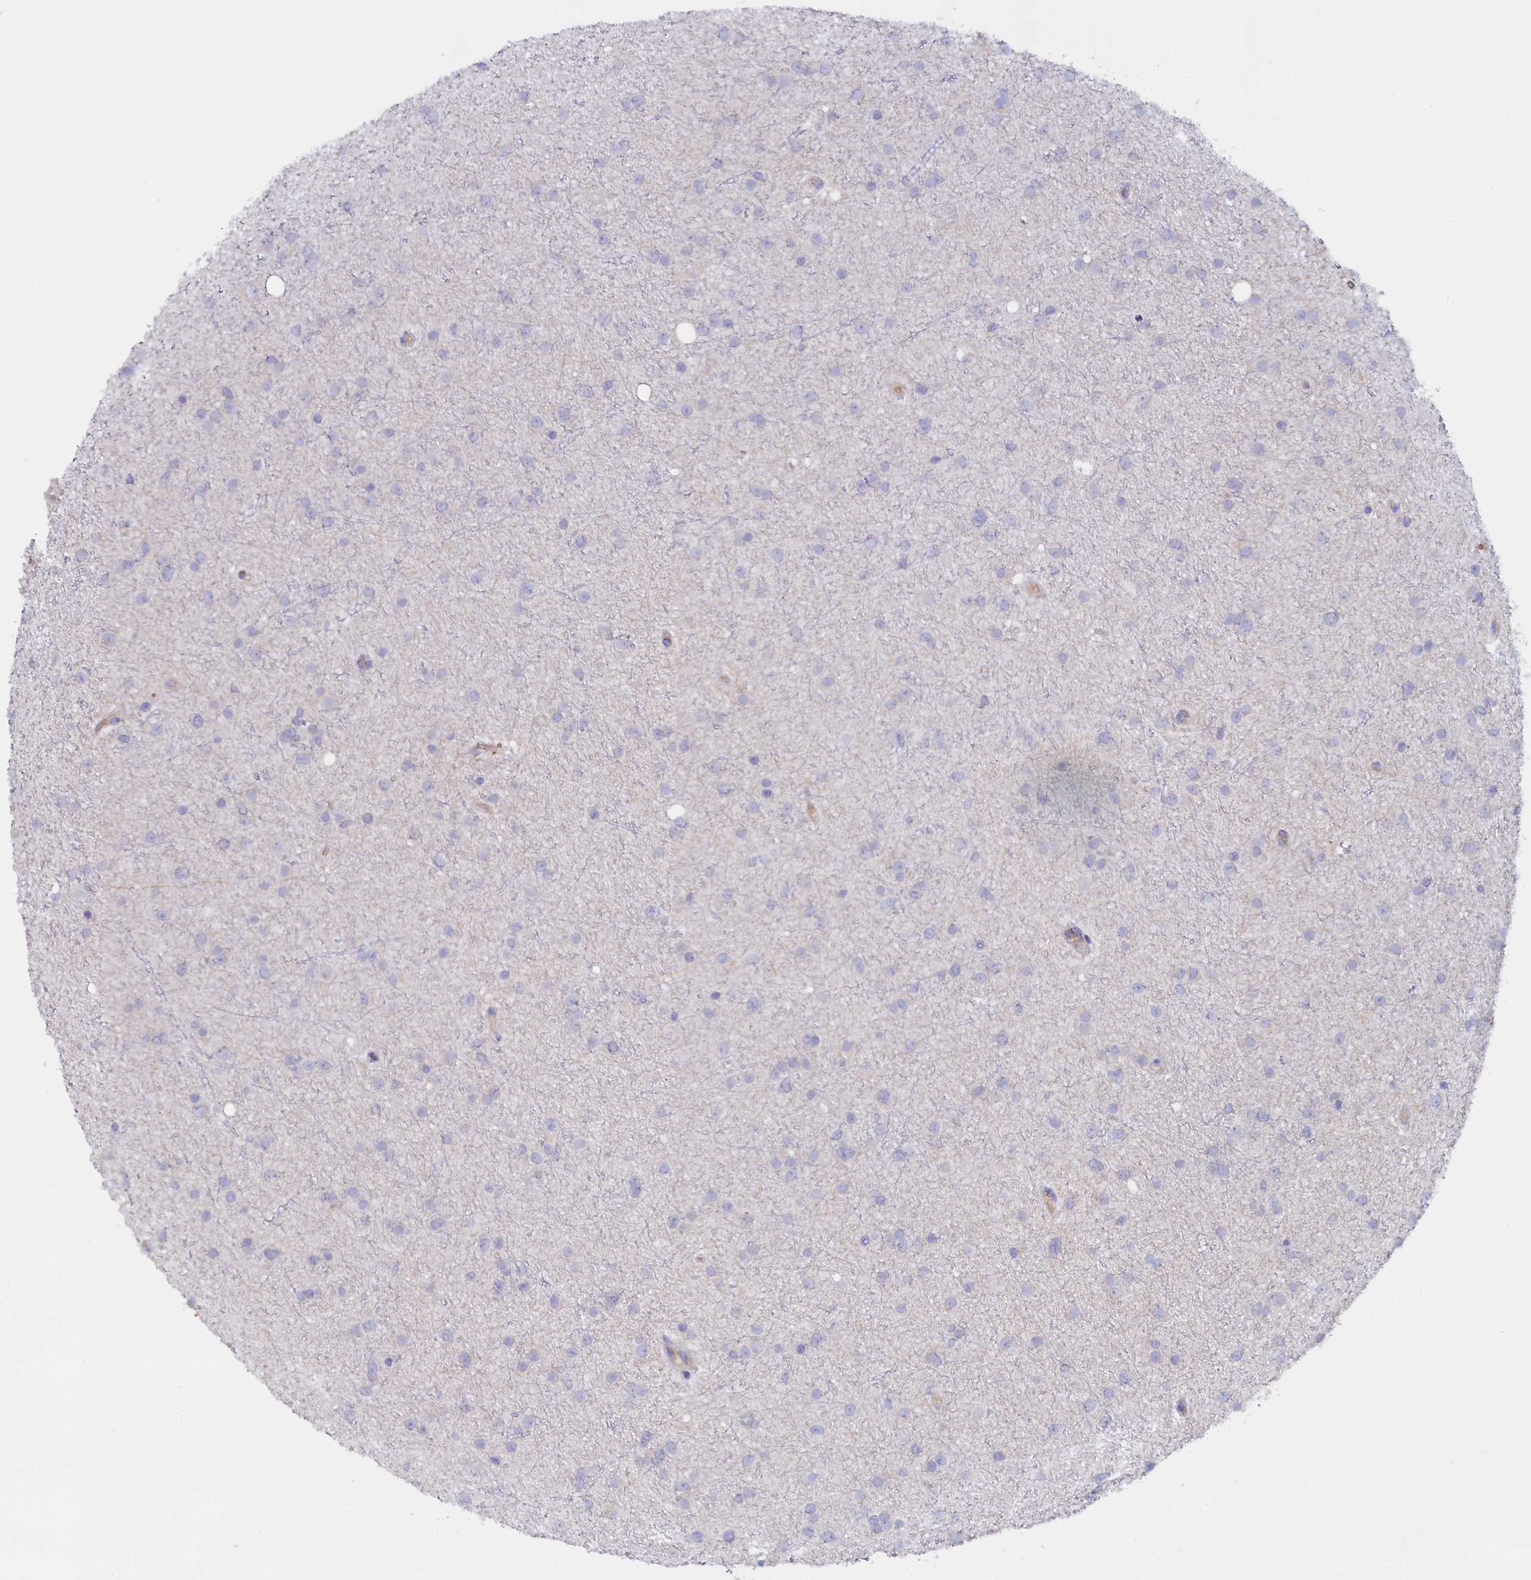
{"staining": {"intensity": "negative", "quantity": "none", "location": "none"}, "tissue": "glioma", "cell_type": "Tumor cells", "image_type": "cancer", "snomed": [{"axis": "morphology", "description": "Glioma, malignant, Low grade"}, {"axis": "topography", "description": "Cerebral cortex"}], "caption": "Immunohistochemical staining of human malignant low-grade glioma displays no significant positivity in tumor cells.", "gene": "ZSWIM4", "patient": {"sex": "female", "age": 39}}